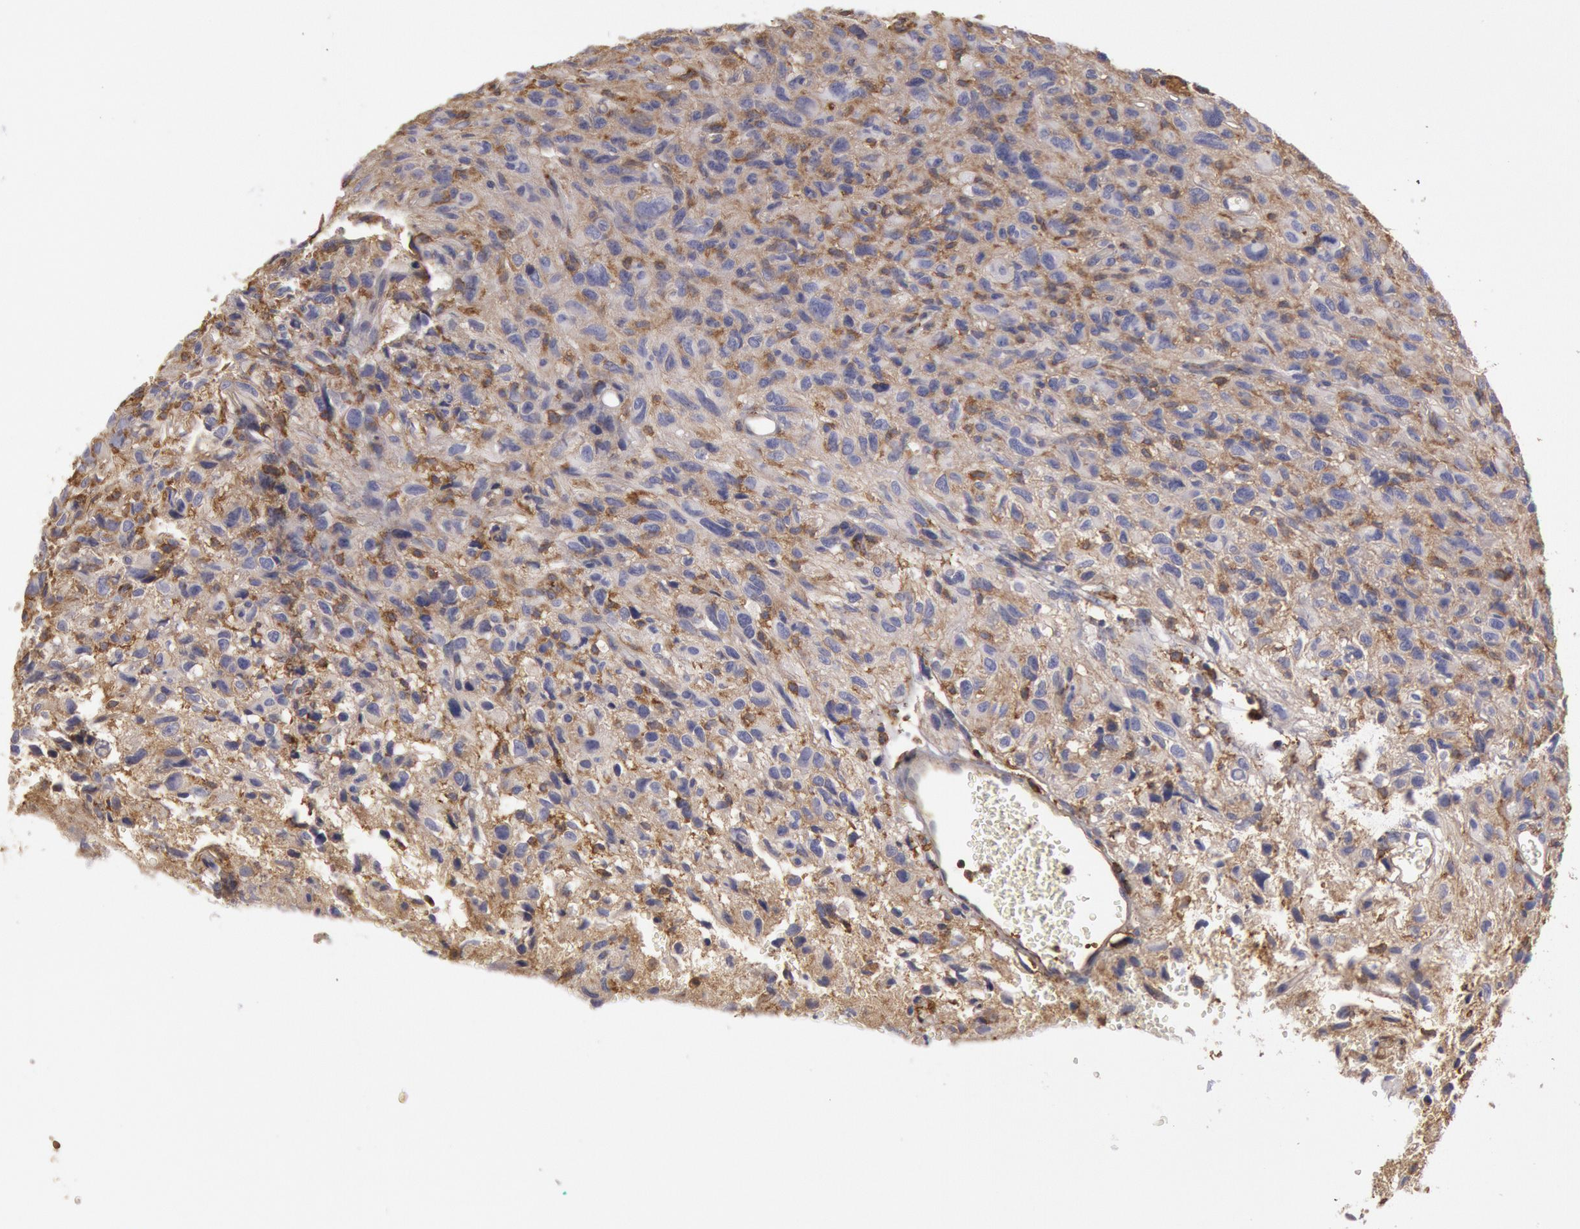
{"staining": {"intensity": "moderate", "quantity": "25%-75%", "location": "cytoplasmic/membranous"}, "tissue": "glioma", "cell_type": "Tumor cells", "image_type": "cancer", "snomed": [{"axis": "morphology", "description": "Glioma, malignant, High grade"}, {"axis": "topography", "description": "Brain"}], "caption": "High-grade glioma (malignant) was stained to show a protein in brown. There is medium levels of moderate cytoplasmic/membranous expression in approximately 25%-75% of tumor cells.", "gene": "SNAP23", "patient": {"sex": "female", "age": 60}}